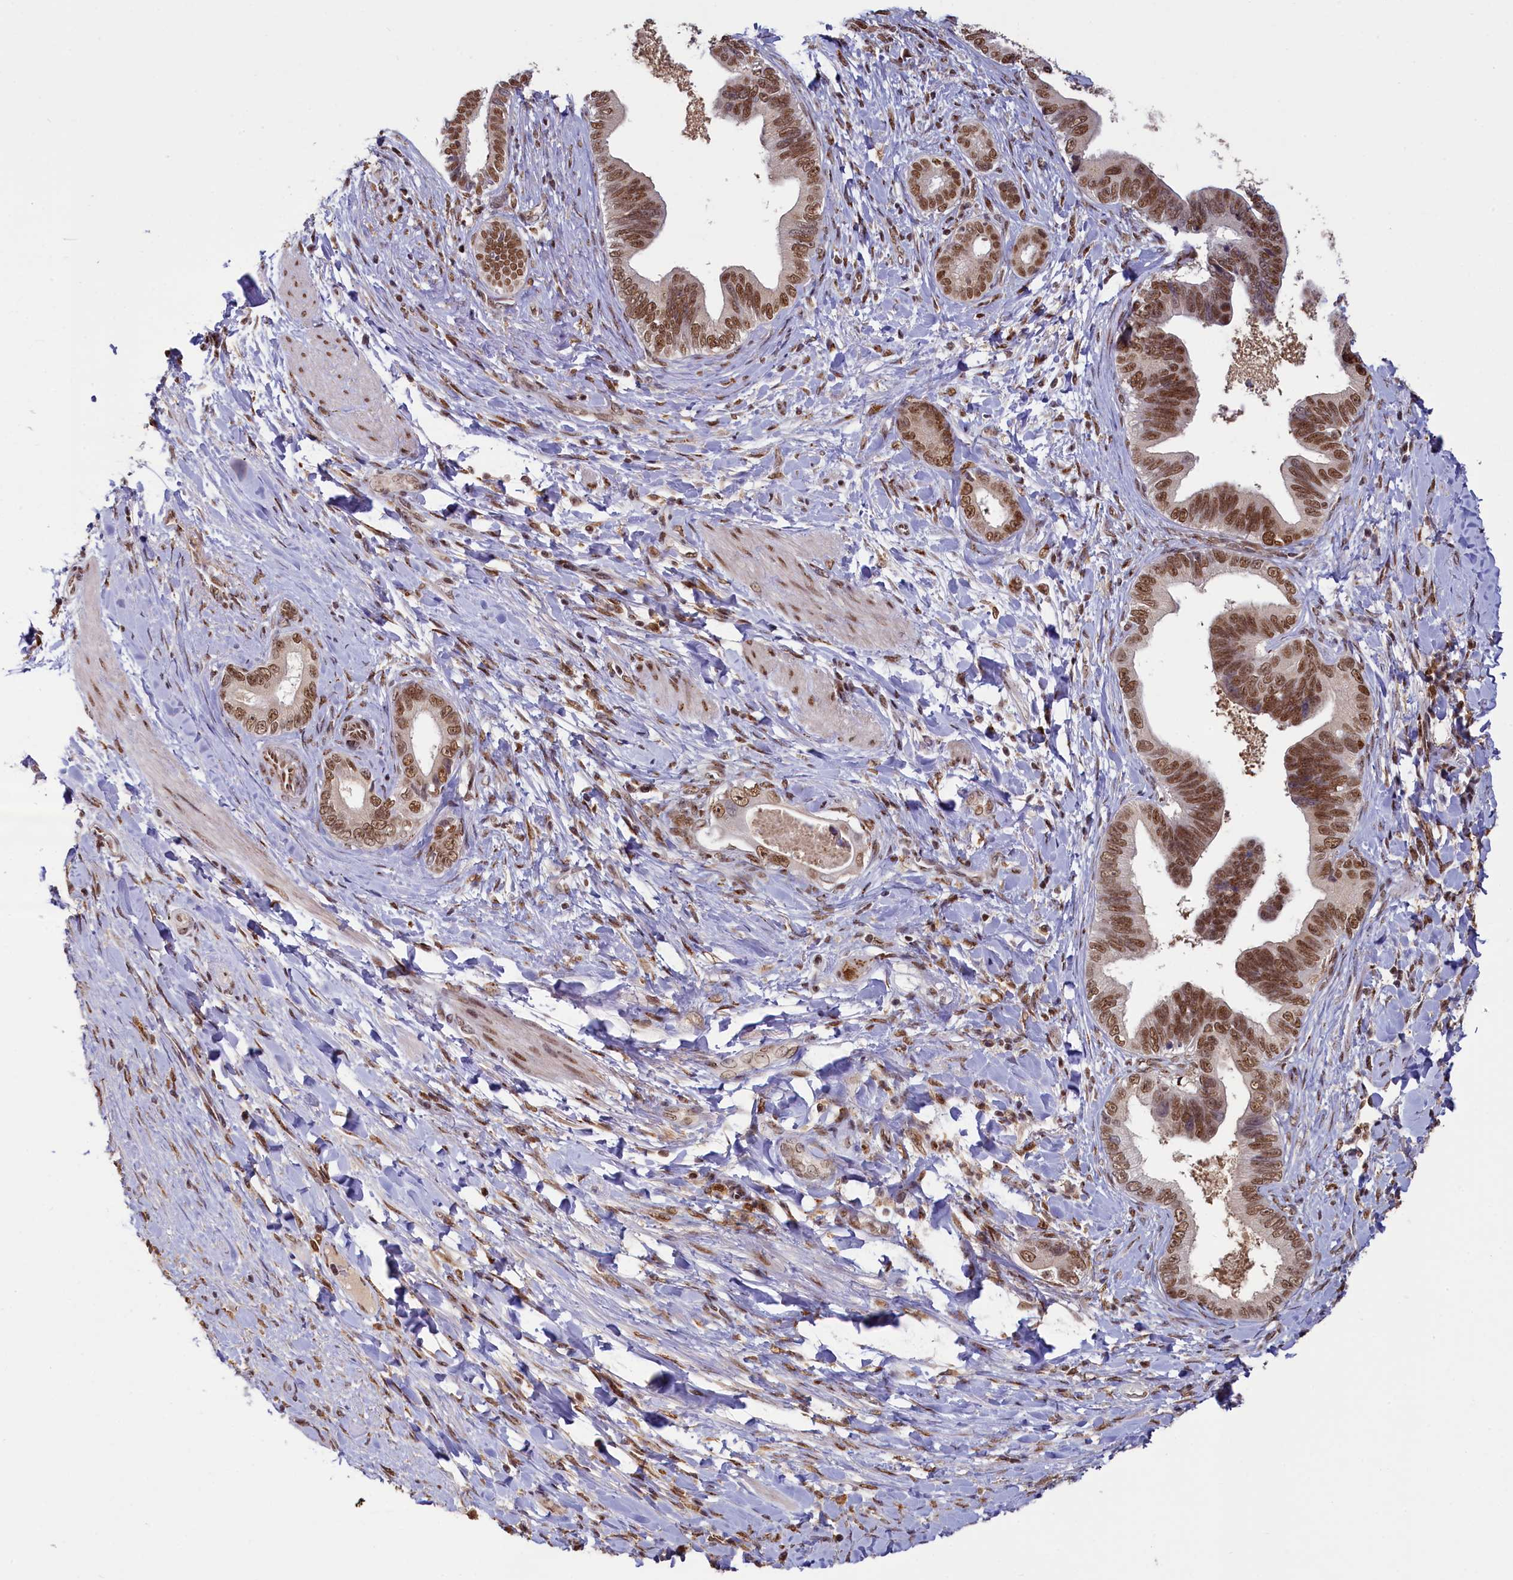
{"staining": {"intensity": "moderate", "quantity": ">75%", "location": "nuclear"}, "tissue": "pancreatic cancer", "cell_type": "Tumor cells", "image_type": "cancer", "snomed": [{"axis": "morphology", "description": "Adenocarcinoma, NOS"}, {"axis": "topography", "description": "Pancreas"}], "caption": "Brown immunohistochemical staining in human pancreatic cancer displays moderate nuclear positivity in about >75% of tumor cells.", "gene": "PPHLN1", "patient": {"sex": "female", "age": 55}}